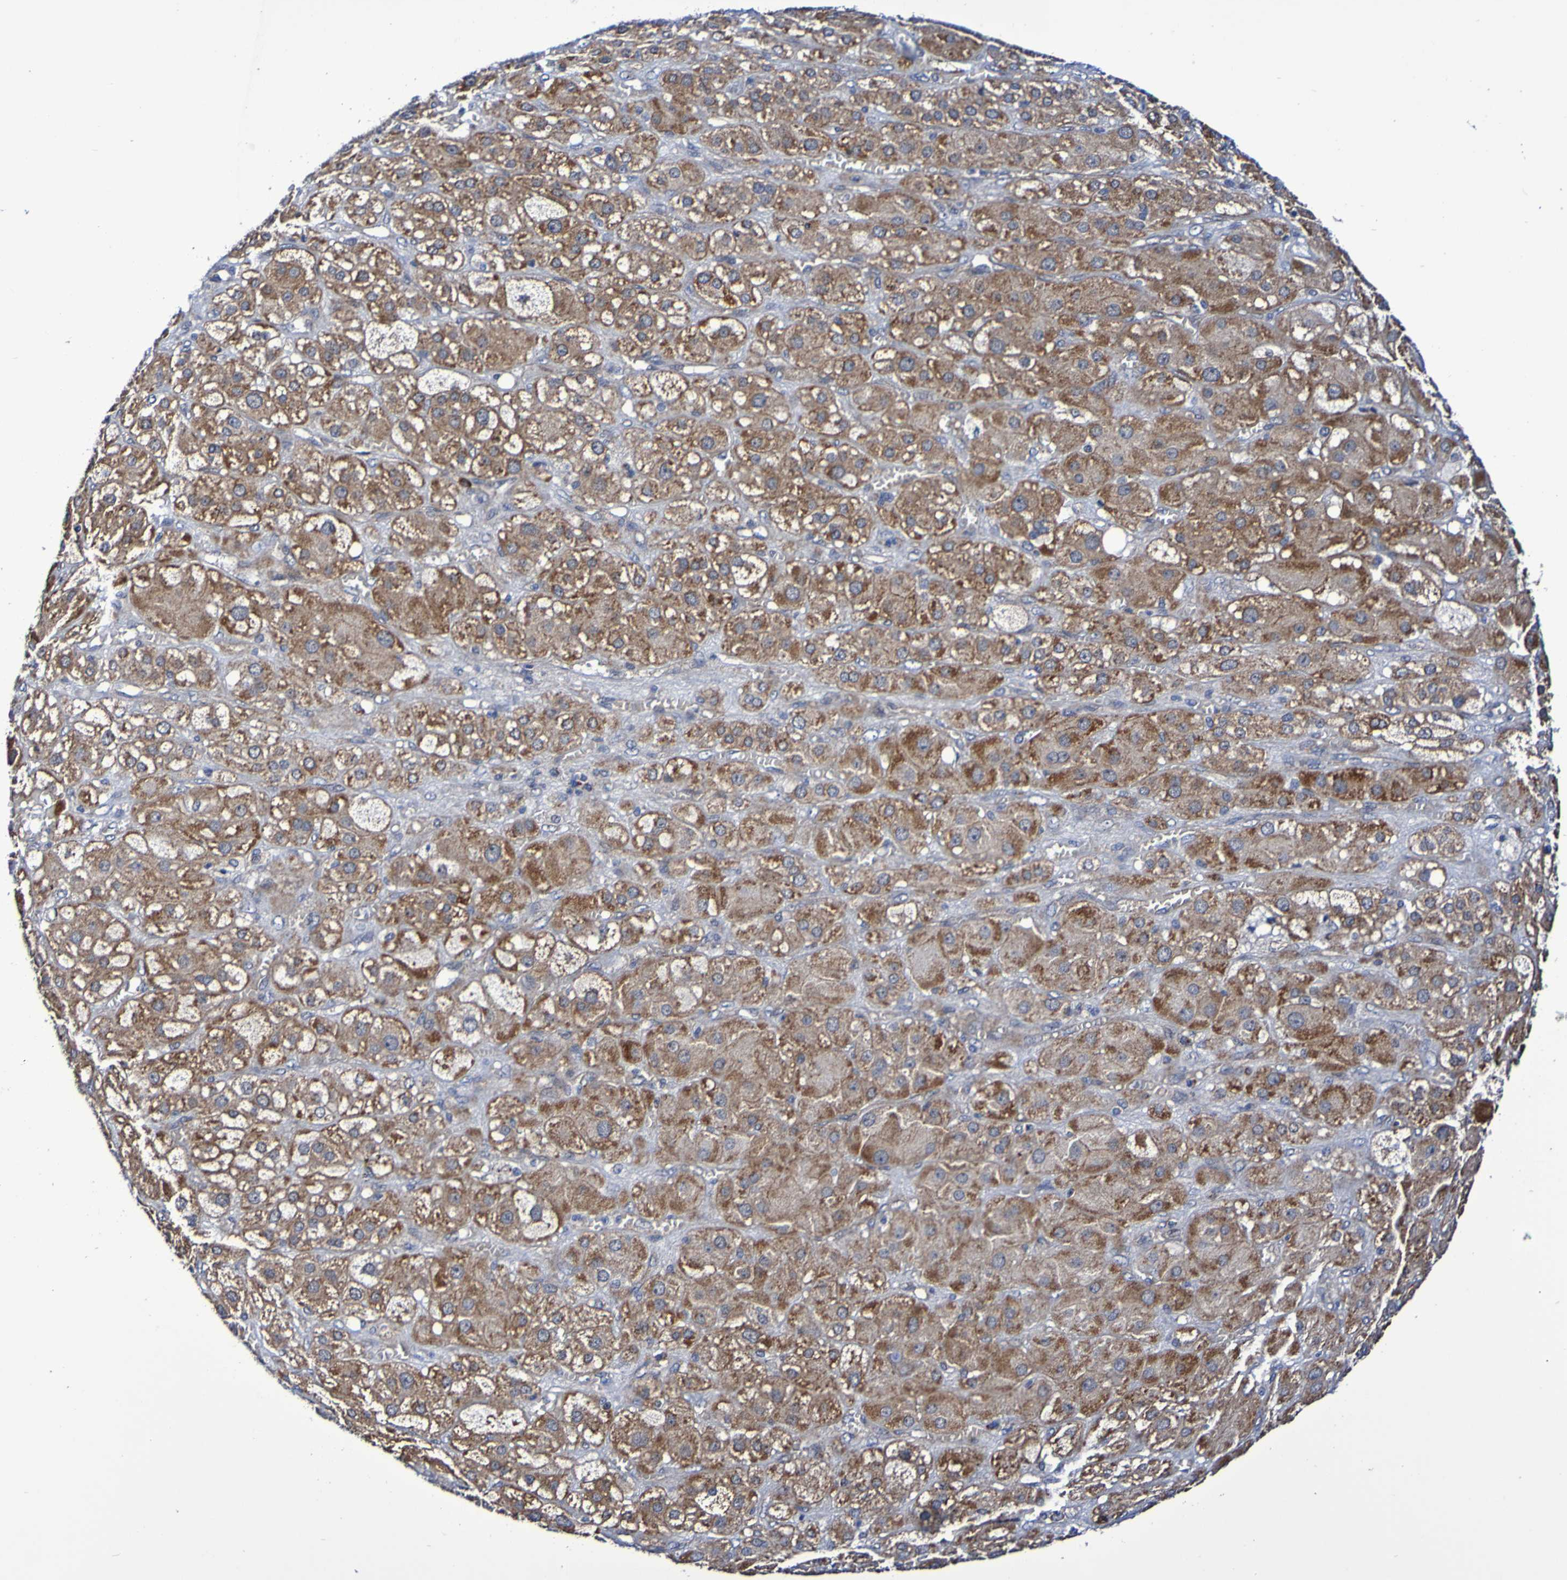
{"staining": {"intensity": "strong", "quantity": ">75%", "location": "cytoplasmic/membranous,nuclear"}, "tissue": "adrenal gland", "cell_type": "Glandular cells", "image_type": "normal", "snomed": [{"axis": "morphology", "description": "Normal tissue, NOS"}, {"axis": "topography", "description": "Adrenal gland"}], "caption": "Protein expression analysis of unremarkable adrenal gland shows strong cytoplasmic/membranous,nuclear staining in approximately >75% of glandular cells. (DAB (3,3'-diaminobenzidine) = brown stain, brightfield microscopy at high magnification).", "gene": "GJB1", "patient": {"sex": "female", "age": 47}}